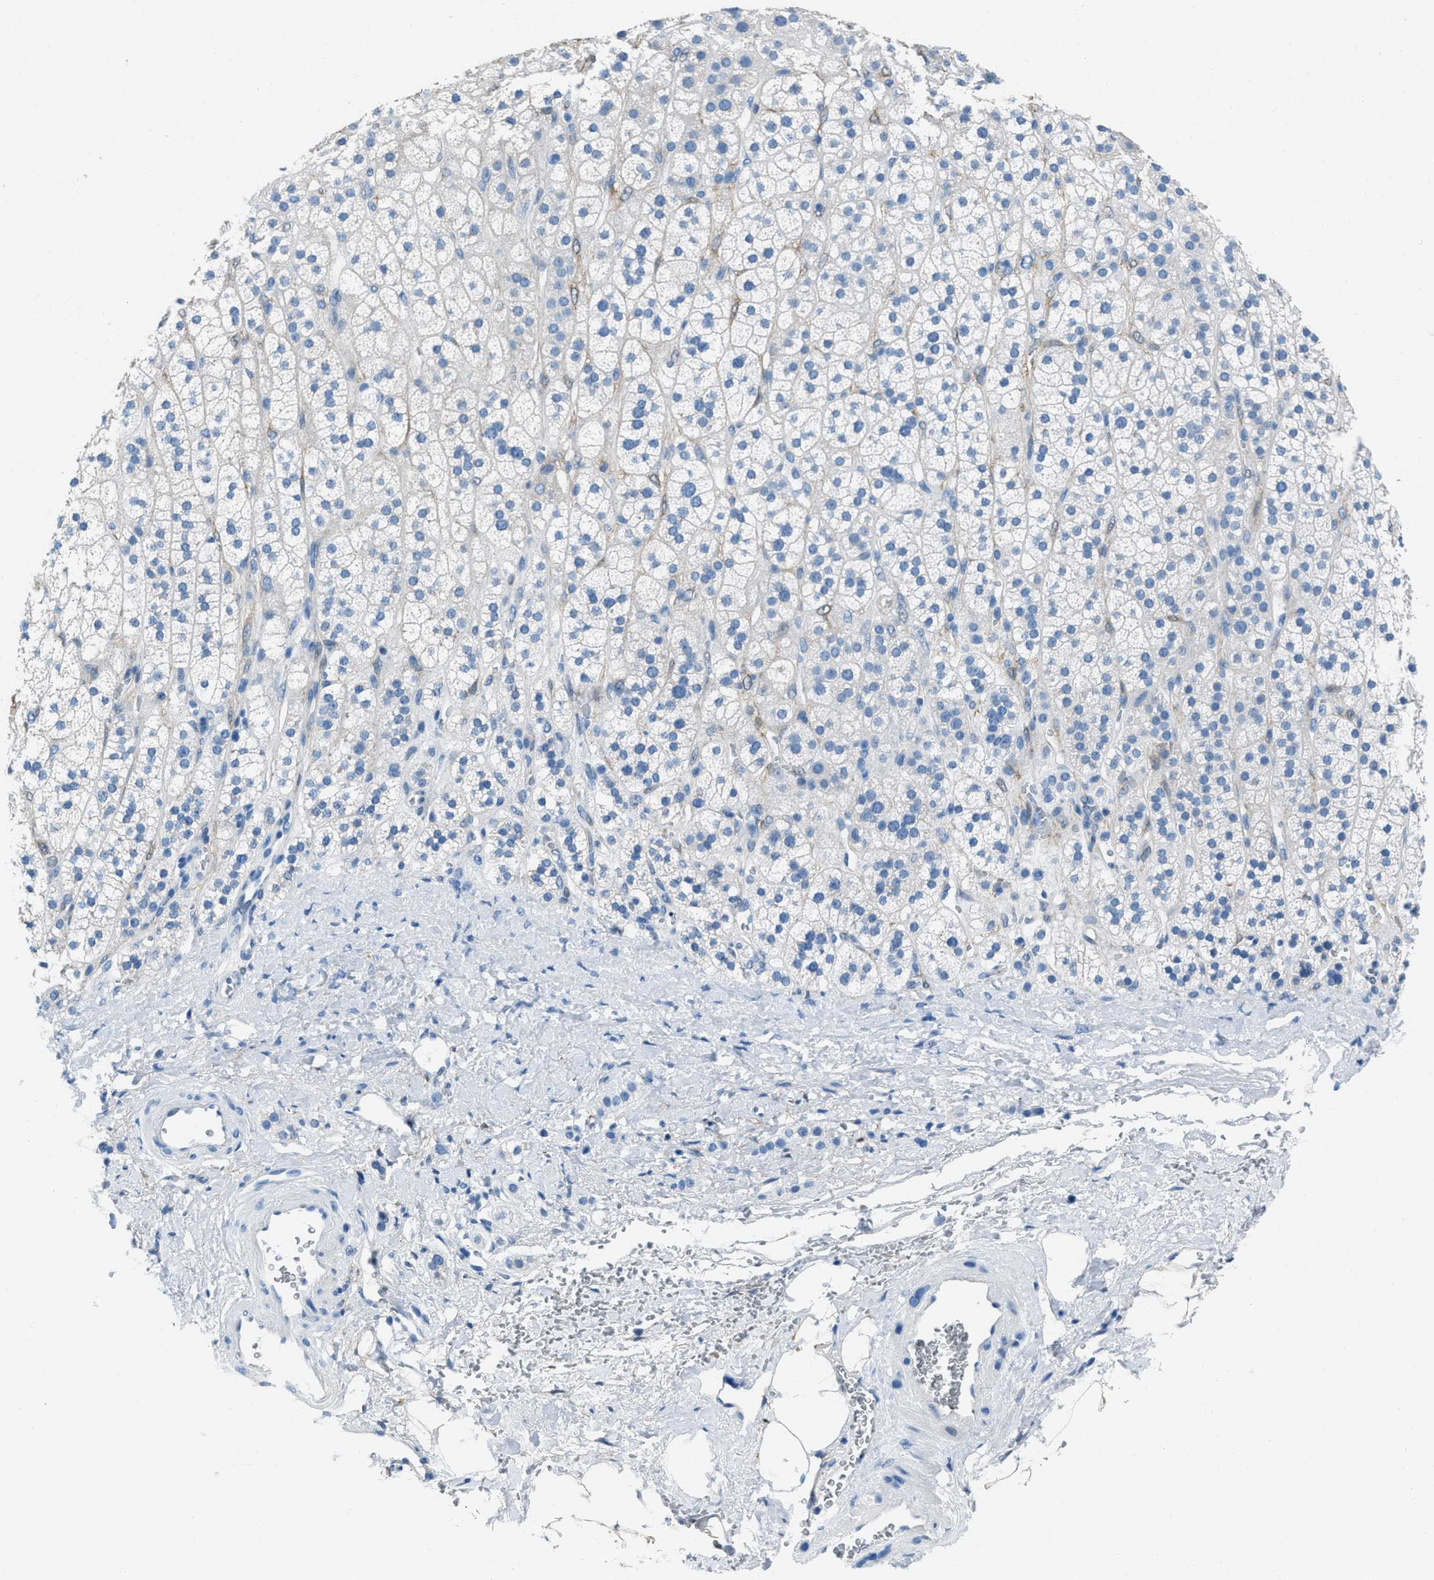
{"staining": {"intensity": "moderate", "quantity": "<25%", "location": "cytoplasmic/membranous"}, "tissue": "adrenal gland", "cell_type": "Glandular cells", "image_type": "normal", "snomed": [{"axis": "morphology", "description": "Normal tissue, NOS"}, {"axis": "topography", "description": "Adrenal gland"}], "caption": "The micrograph reveals staining of normal adrenal gland, revealing moderate cytoplasmic/membranous protein positivity (brown color) within glandular cells. (brown staining indicates protein expression, while blue staining denotes nuclei).", "gene": "AMACR", "patient": {"sex": "male", "age": 56}}